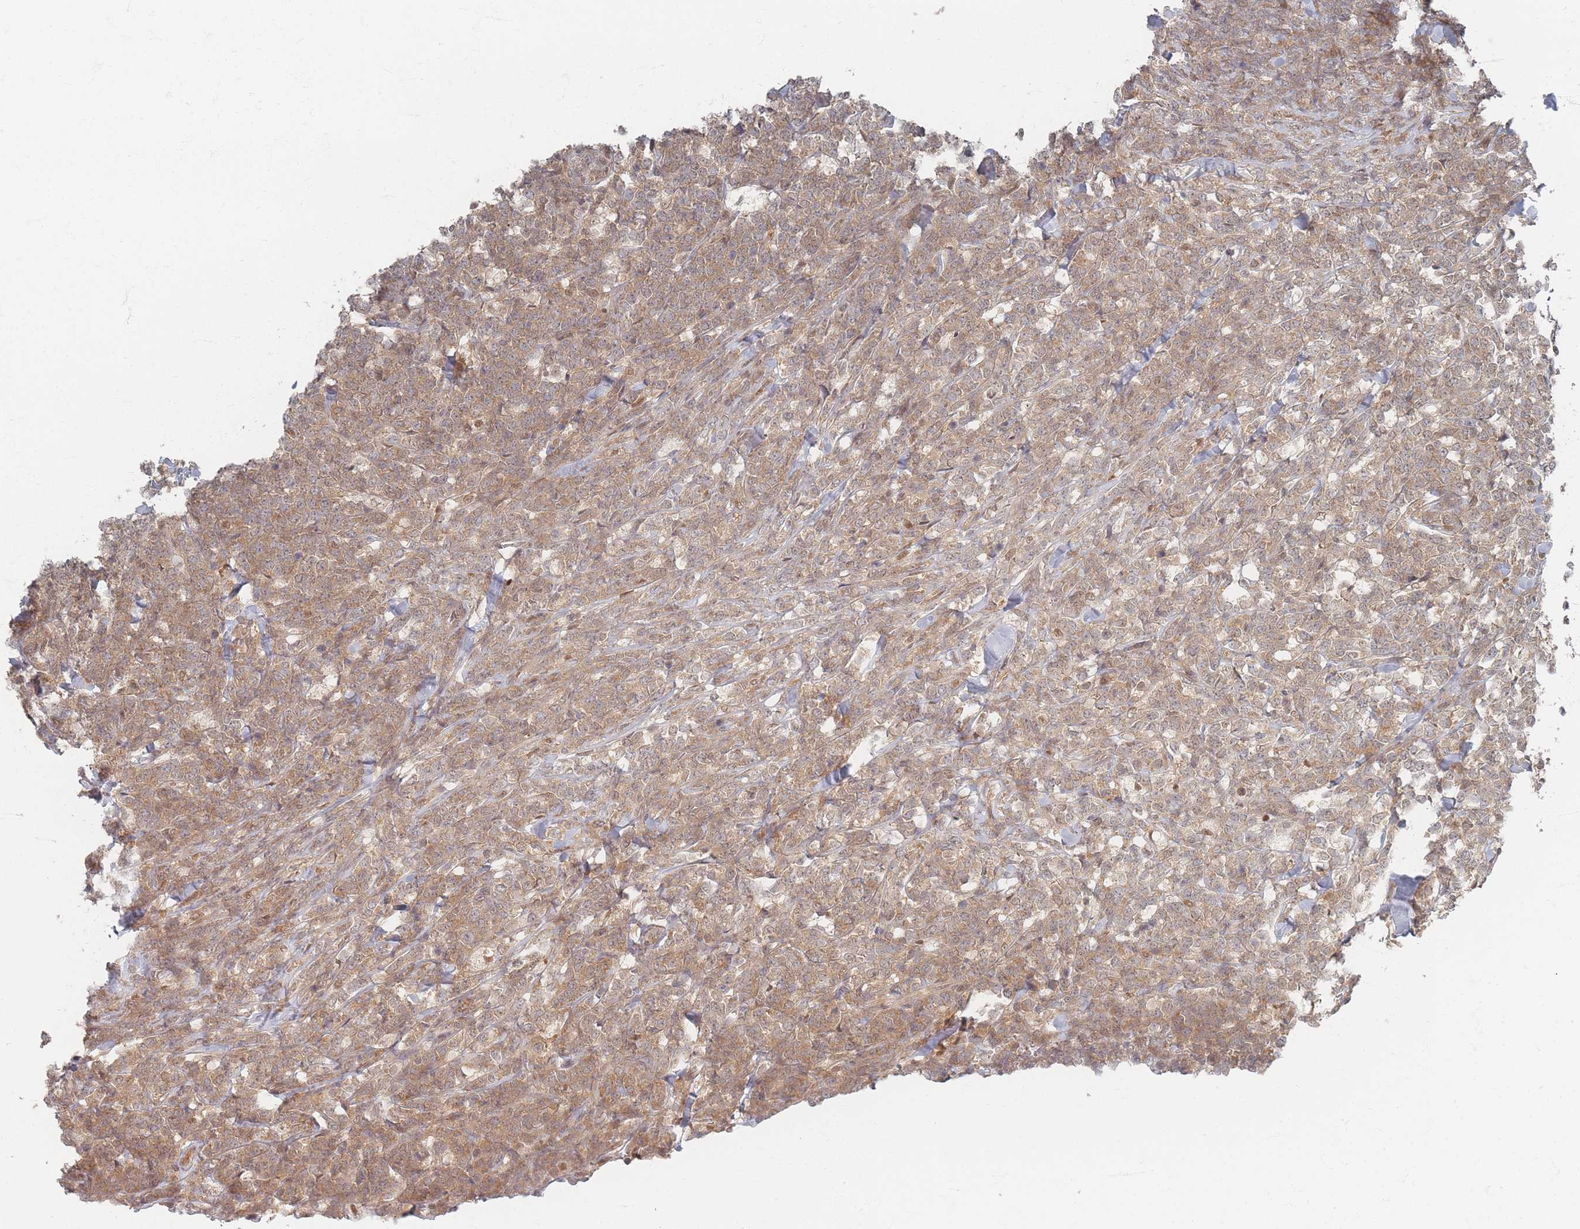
{"staining": {"intensity": "moderate", "quantity": ">75%", "location": "cytoplasmic/membranous"}, "tissue": "lymphoma", "cell_type": "Tumor cells", "image_type": "cancer", "snomed": [{"axis": "morphology", "description": "Malignant lymphoma, non-Hodgkin's type, High grade"}, {"axis": "topography", "description": "Small intestine"}], "caption": "IHC (DAB) staining of lymphoma demonstrates moderate cytoplasmic/membranous protein expression in about >75% of tumor cells.", "gene": "PSMD9", "patient": {"sex": "male", "age": 8}}